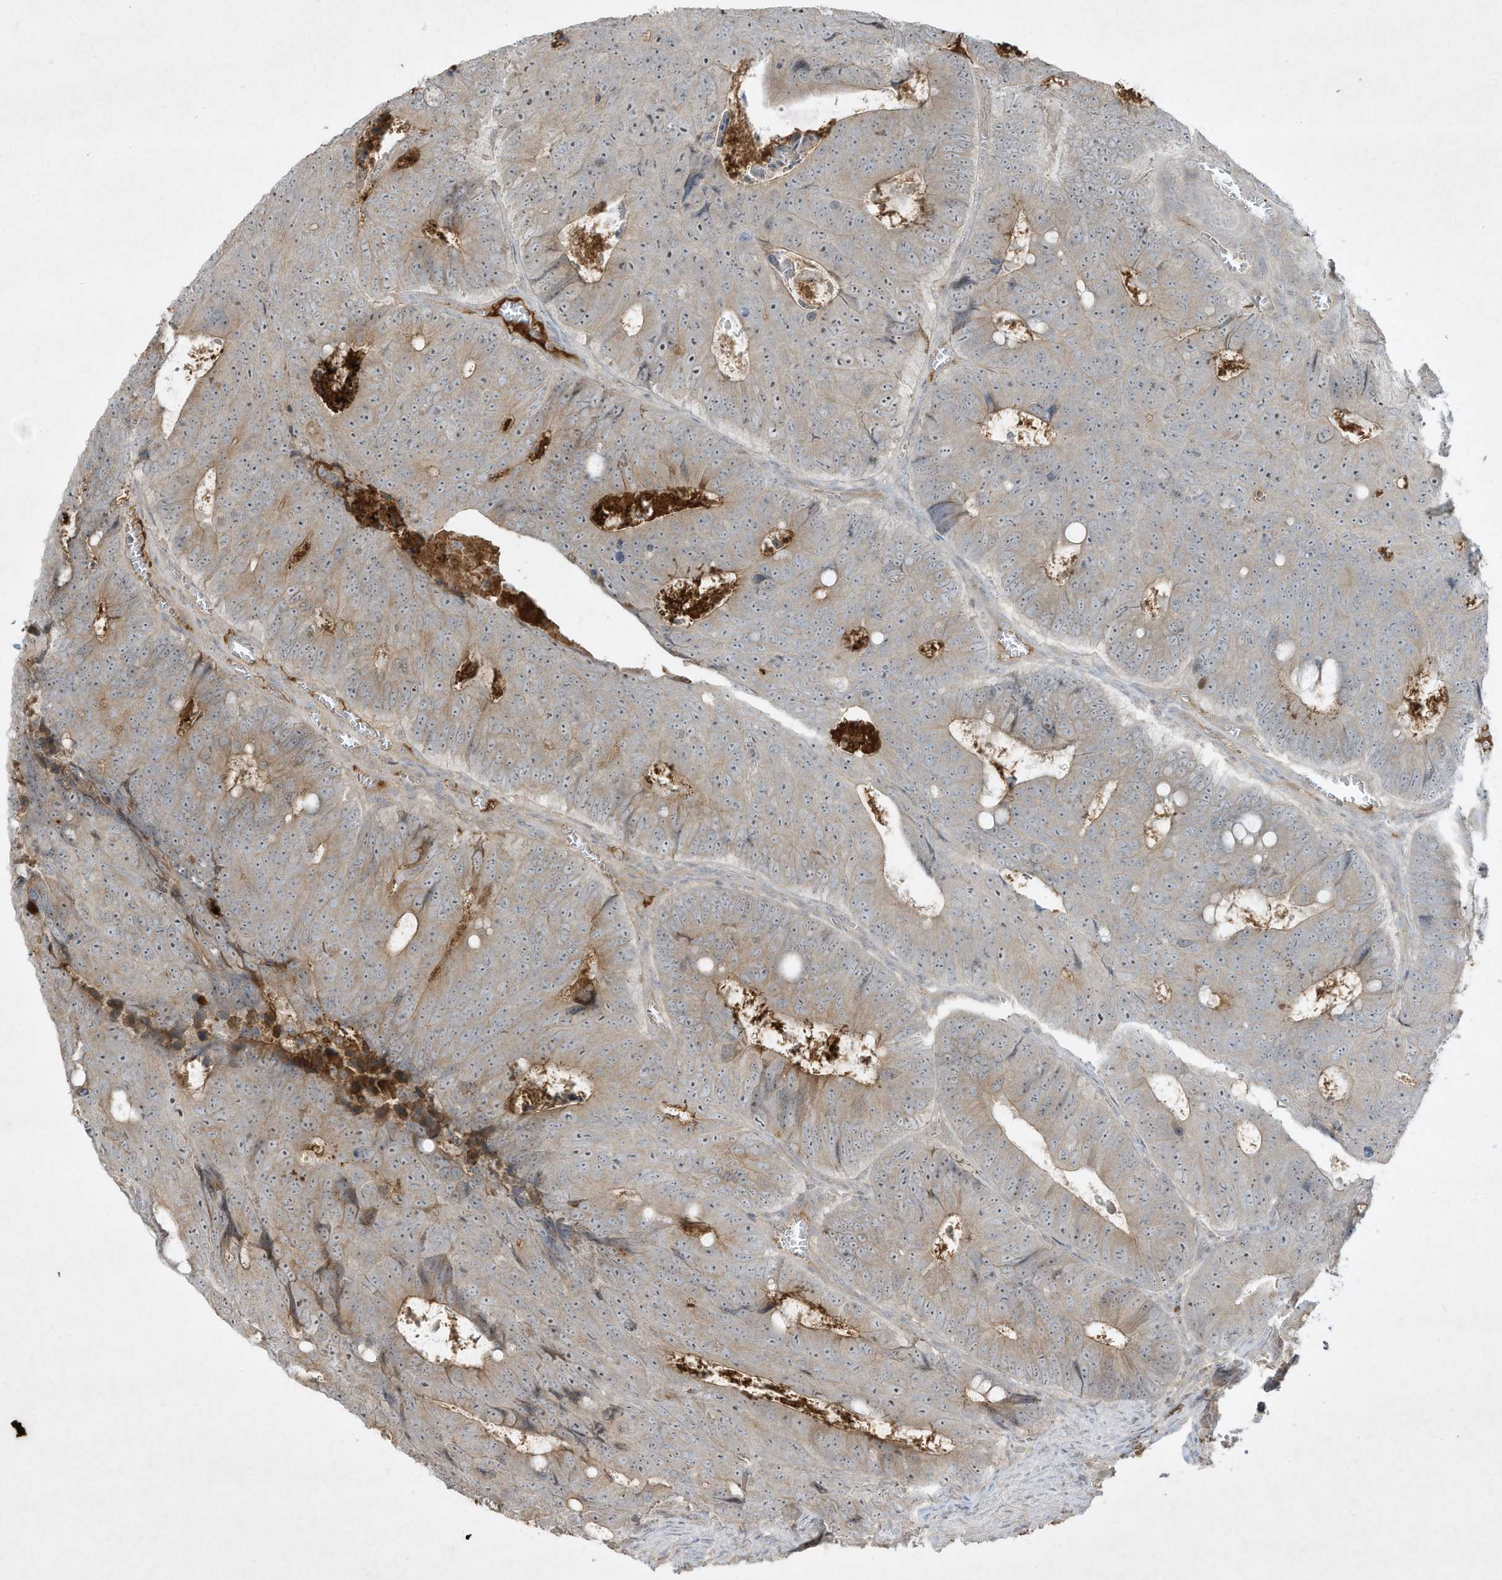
{"staining": {"intensity": "negative", "quantity": "none", "location": "none"}, "tissue": "colorectal cancer", "cell_type": "Tumor cells", "image_type": "cancer", "snomed": [{"axis": "morphology", "description": "Adenocarcinoma, NOS"}, {"axis": "topography", "description": "Colon"}], "caption": "IHC of colorectal adenocarcinoma shows no positivity in tumor cells. (Stains: DAB IHC with hematoxylin counter stain, Microscopy: brightfield microscopy at high magnification).", "gene": "FETUB", "patient": {"sex": "male", "age": 87}}